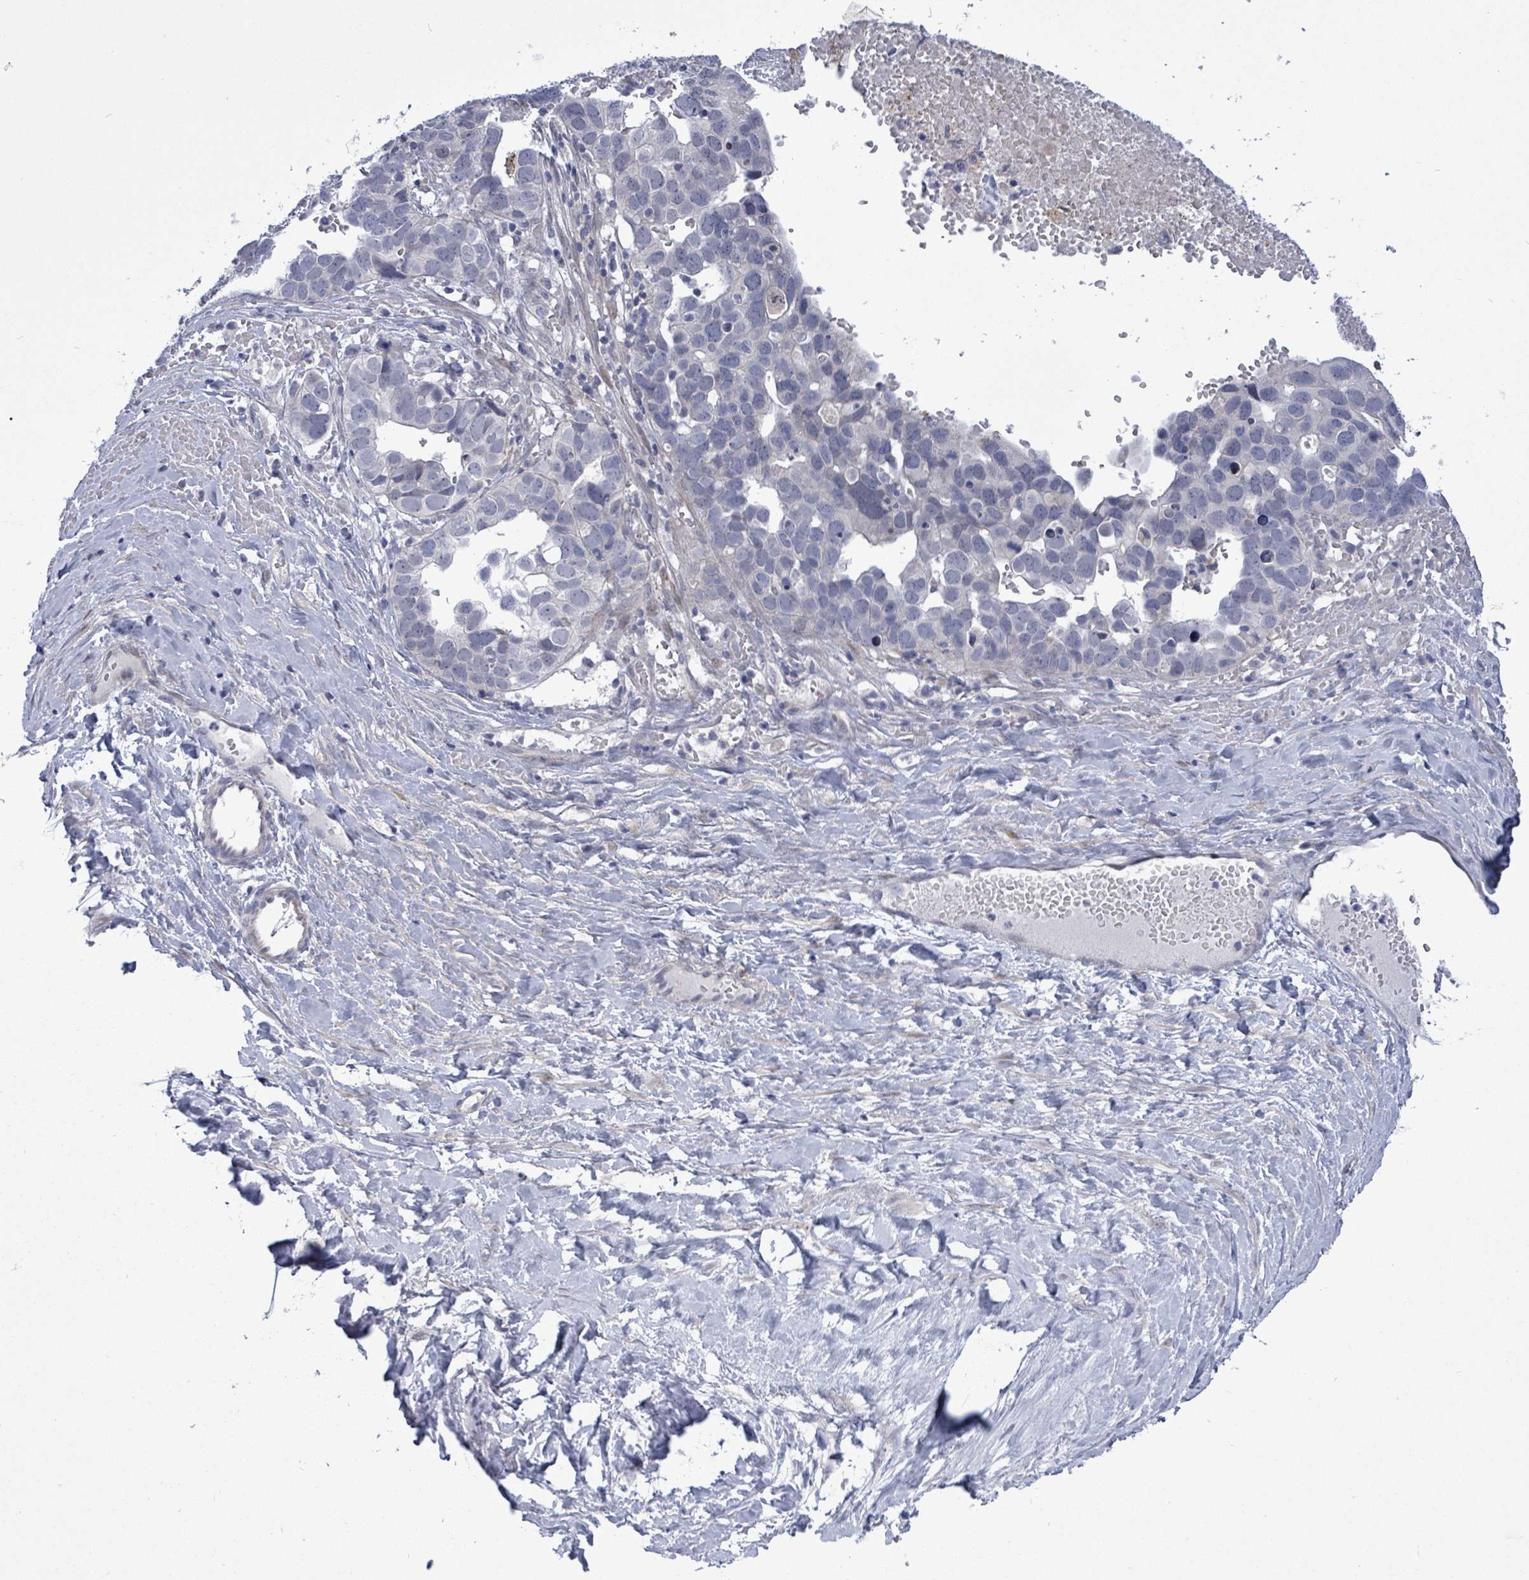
{"staining": {"intensity": "negative", "quantity": "none", "location": "none"}, "tissue": "ovarian cancer", "cell_type": "Tumor cells", "image_type": "cancer", "snomed": [{"axis": "morphology", "description": "Cystadenocarcinoma, serous, NOS"}, {"axis": "topography", "description": "Ovary"}], "caption": "IHC of ovarian serous cystadenocarcinoma reveals no expression in tumor cells. (Immunohistochemistry, brightfield microscopy, high magnification).", "gene": "CT45A5", "patient": {"sex": "female", "age": 54}}